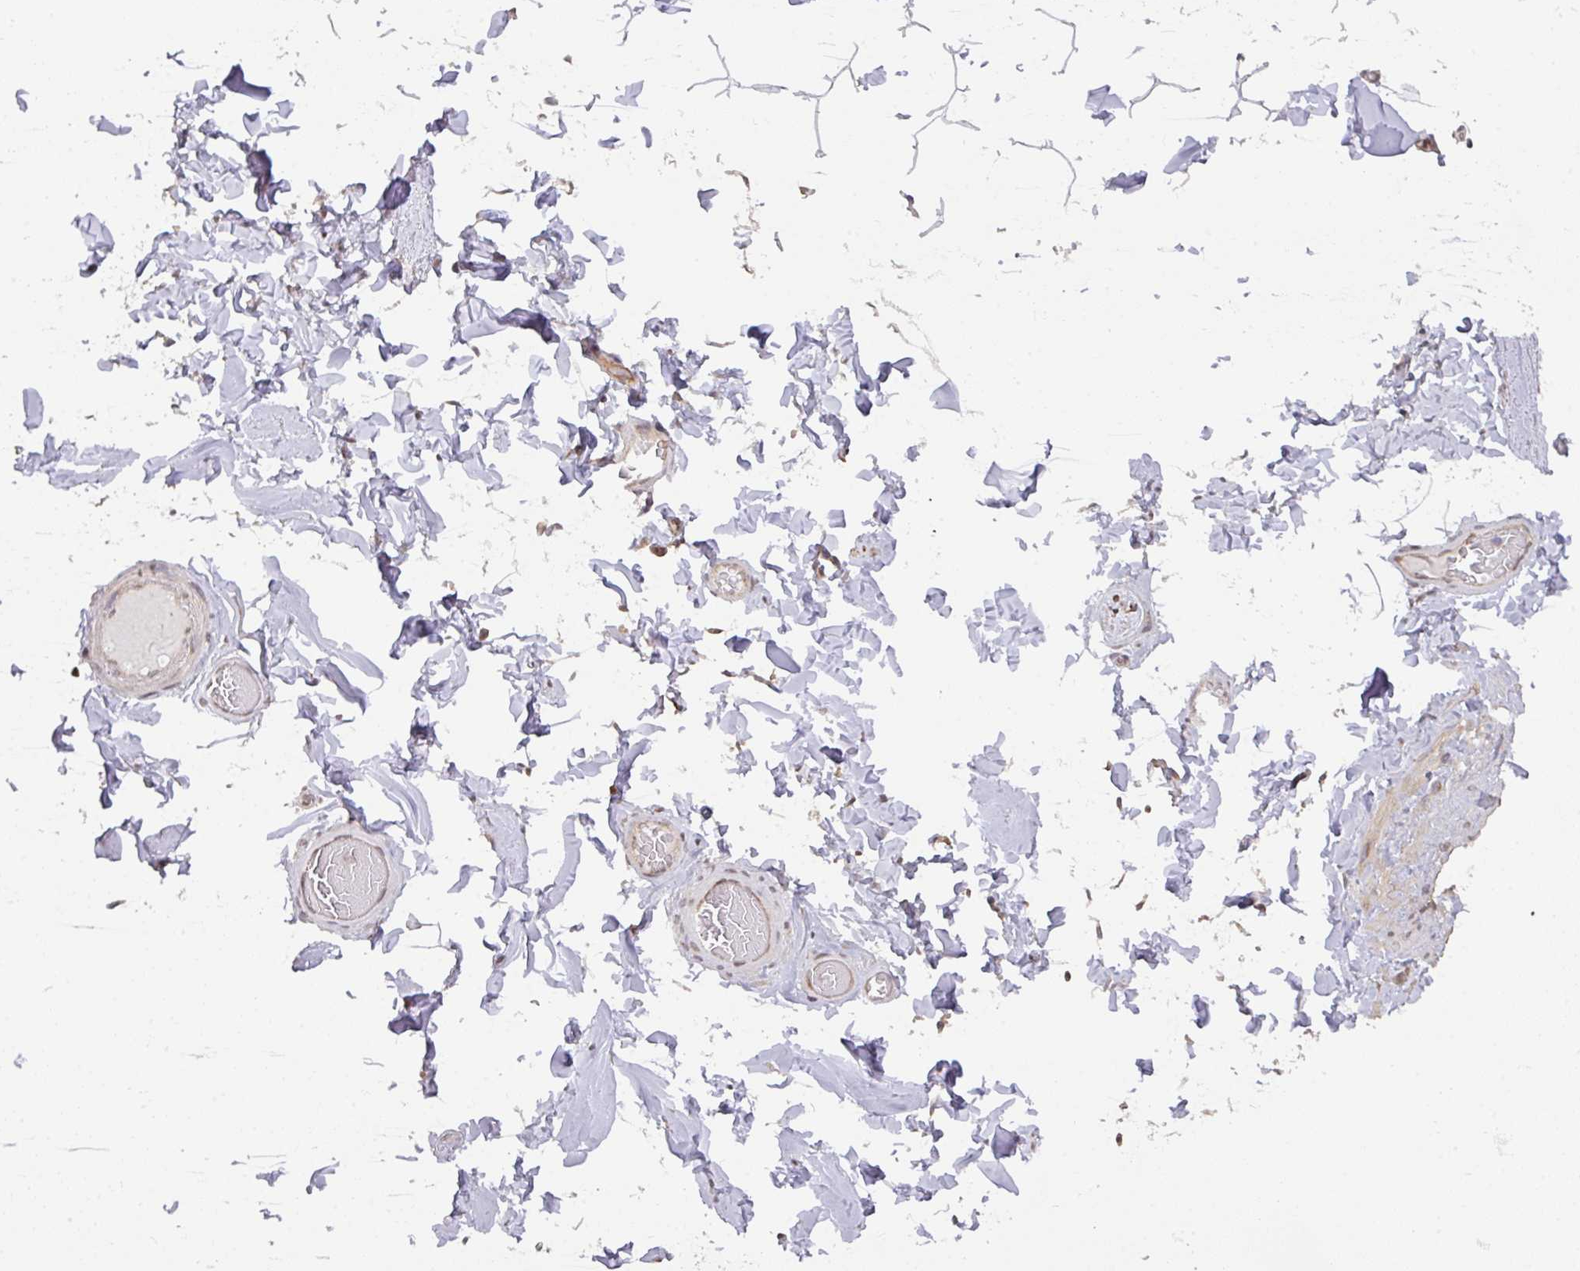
{"staining": {"intensity": "weak", "quantity": "<25%", "location": "cytoplasmic/membranous"}, "tissue": "adipose tissue", "cell_type": "Adipocytes", "image_type": "normal", "snomed": [{"axis": "morphology", "description": "Normal tissue, NOS"}, {"axis": "topography", "description": "Soft tissue"}, {"axis": "topography", "description": "Adipose tissue"}, {"axis": "topography", "description": "Vascular tissue"}, {"axis": "topography", "description": "Peripheral nerve tissue"}], "caption": "This is an IHC micrograph of normal human adipose tissue. There is no positivity in adipocytes.", "gene": "CYFIP2", "patient": {"sex": "male", "age": 46}}